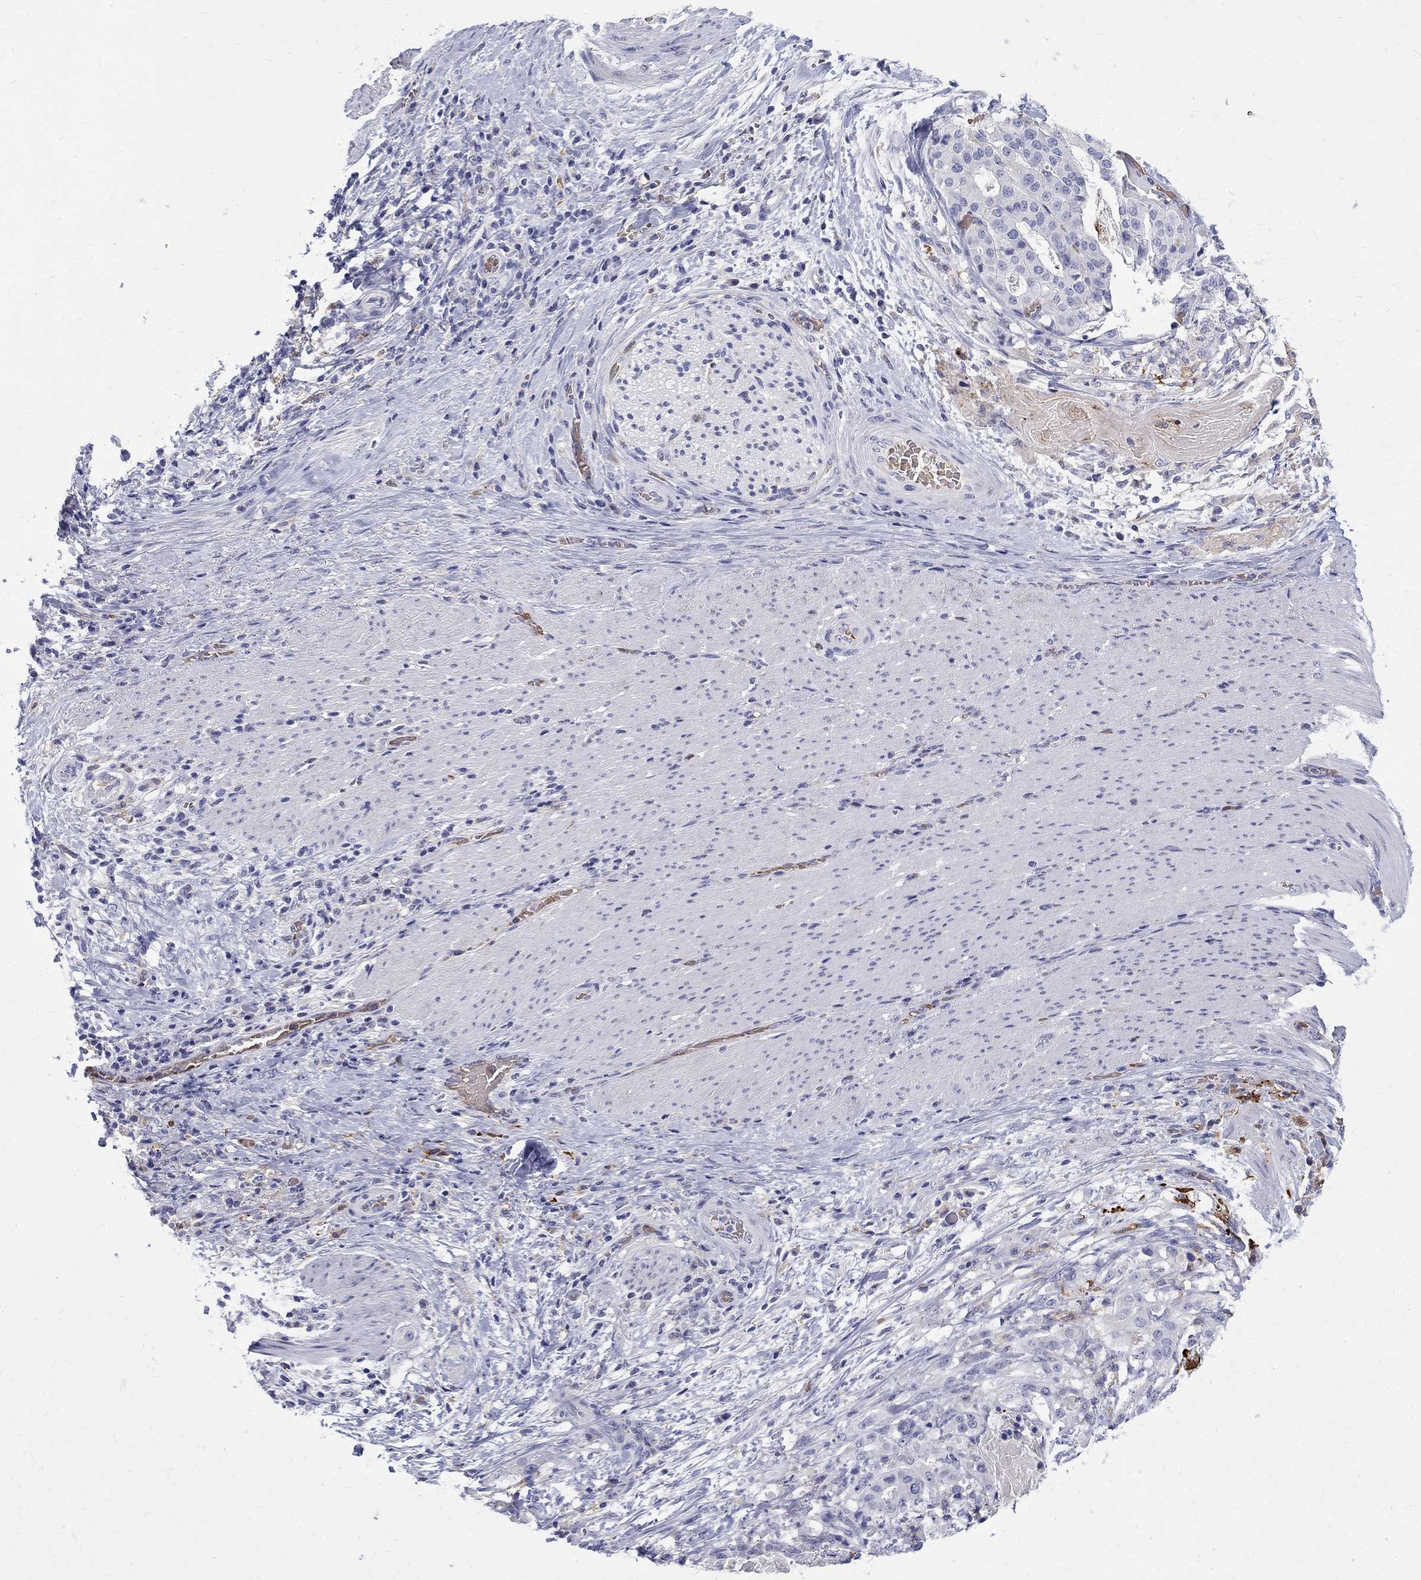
{"staining": {"intensity": "negative", "quantity": "none", "location": "none"}, "tissue": "stomach cancer", "cell_type": "Tumor cells", "image_type": "cancer", "snomed": [{"axis": "morphology", "description": "Adenocarcinoma, NOS"}, {"axis": "topography", "description": "Stomach"}], "caption": "A histopathology image of adenocarcinoma (stomach) stained for a protein demonstrates no brown staining in tumor cells.", "gene": "AGER", "patient": {"sex": "male", "age": 48}}